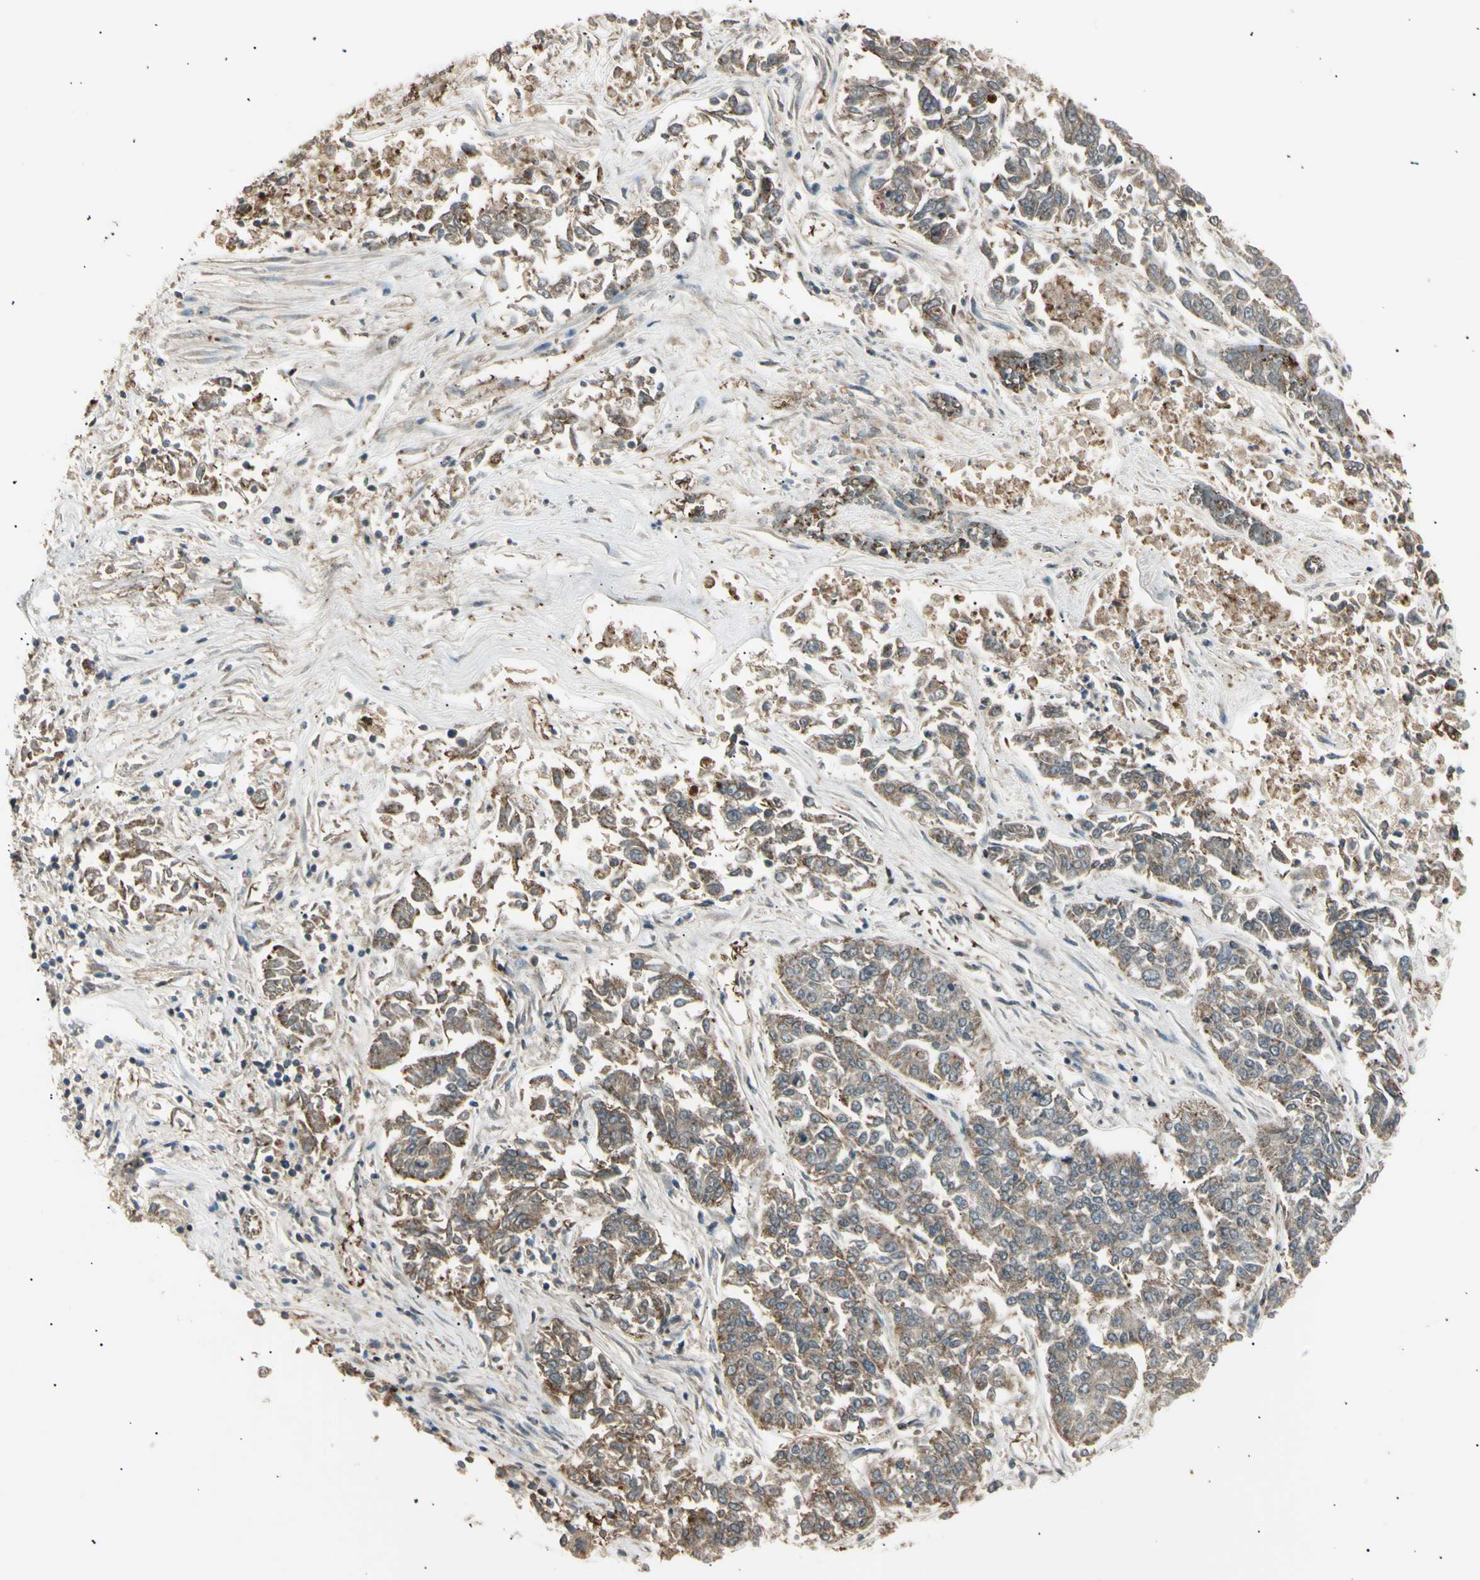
{"staining": {"intensity": "weak", "quantity": ">75%", "location": "cytoplasmic/membranous"}, "tissue": "lung cancer", "cell_type": "Tumor cells", "image_type": "cancer", "snomed": [{"axis": "morphology", "description": "Adenocarcinoma, NOS"}, {"axis": "topography", "description": "Lung"}], "caption": "Human lung cancer (adenocarcinoma) stained with a protein marker exhibits weak staining in tumor cells.", "gene": "NUAK2", "patient": {"sex": "male", "age": 84}}